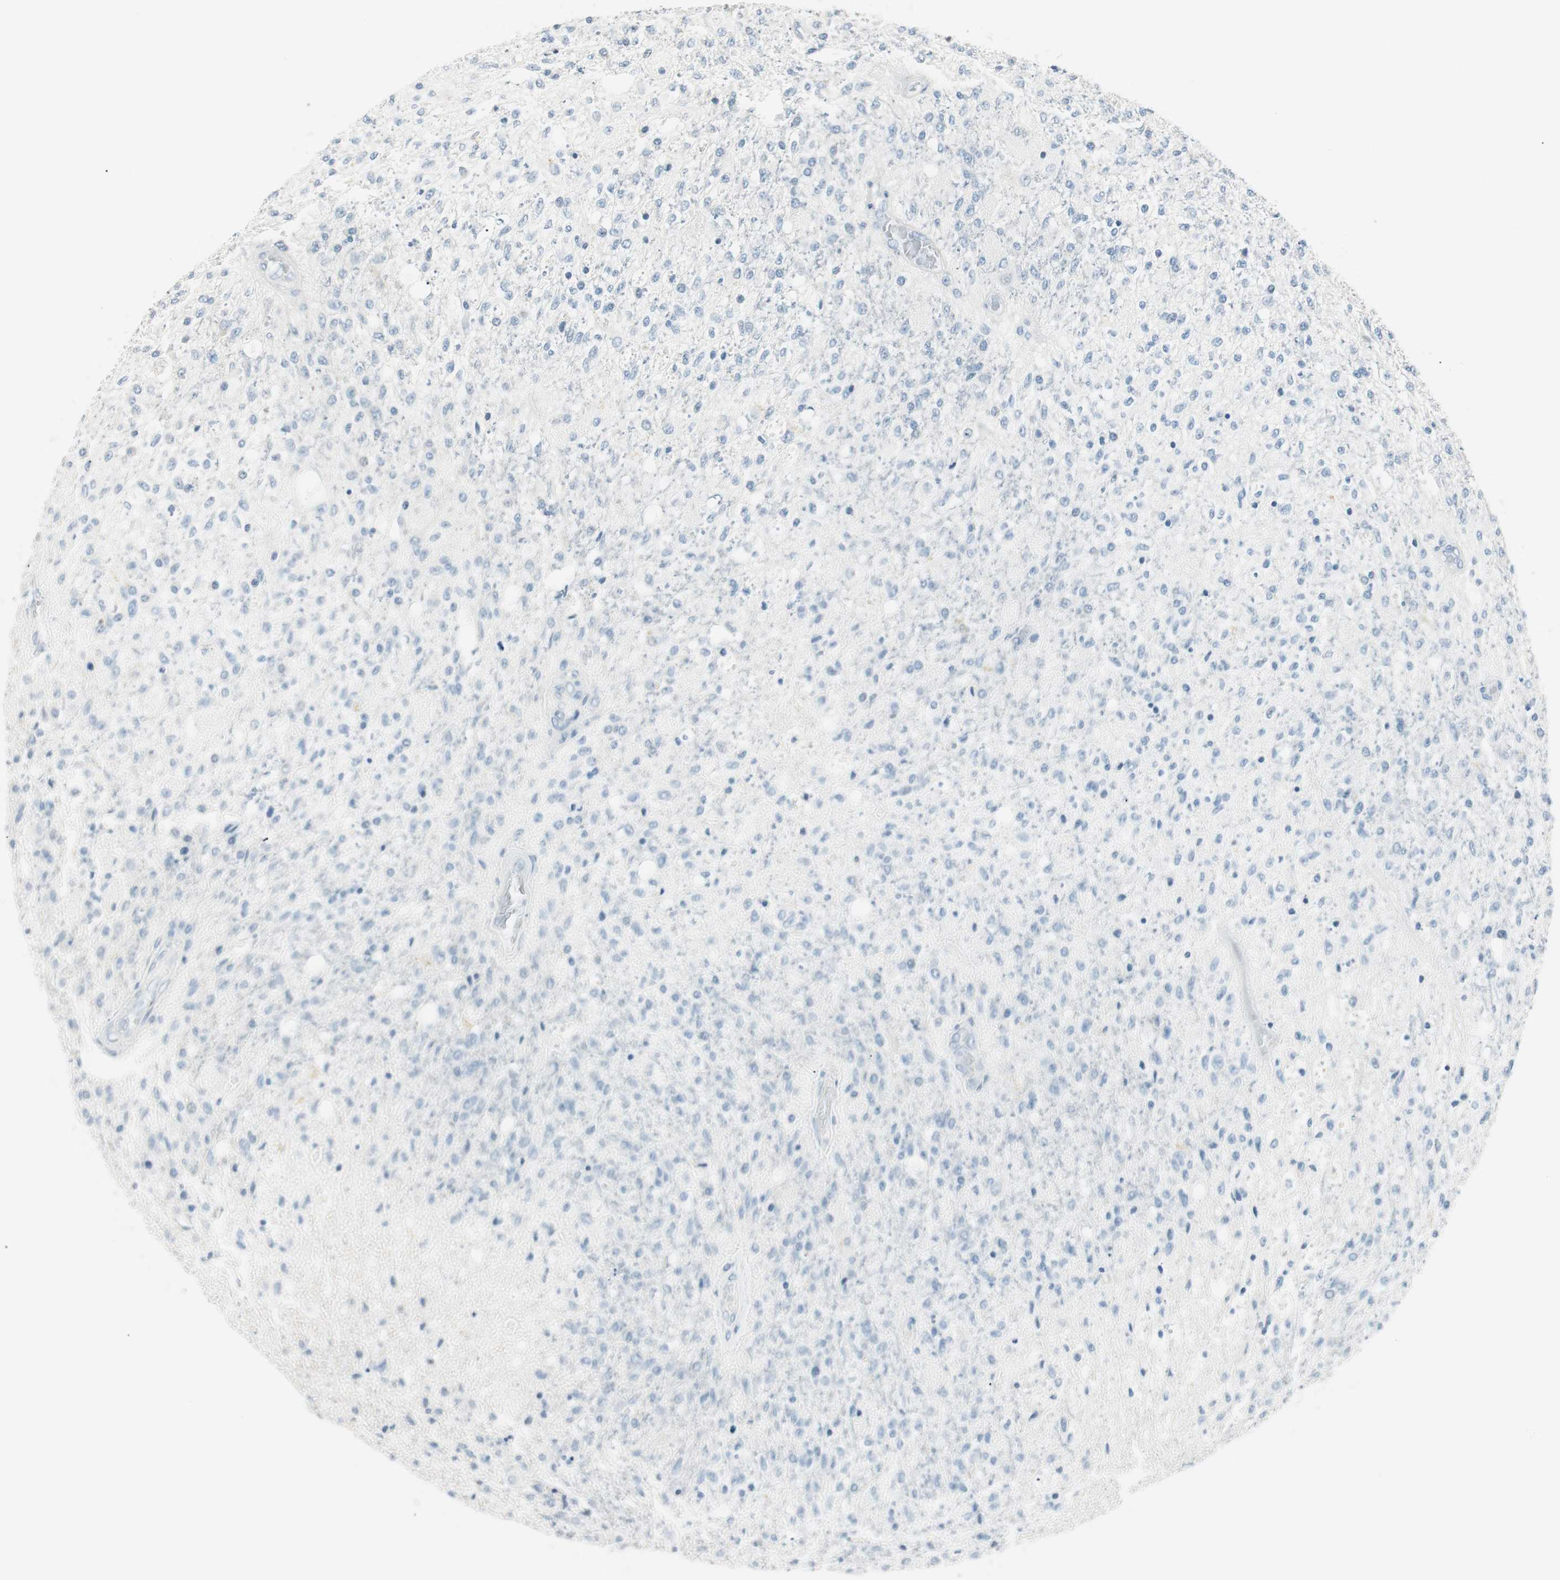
{"staining": {"intensity": "negative", "quantity": "none", "location": "none"}, "tissue": "glioma", "cell_type": "Tumor cells", "image_type": "cancer", "snomed": [{"axis": "morphology", "description": "Normal tissue, NOS"}, {"axis": "morphology", "description": "Glioma, malignant, High grade"}, {"axis": "topography", "description": "Cerebral cortex"}], "caption": "Immunohistochemistry of human glioma reveals no positivity in tumor cells. The staining was performed using DAB to visualize the protein expression in brown, while the nuclei were stained in blue with hematoxylin (Magnification: 20x).", "gene": "HOXB13", "patient": {"sex": "male", "age": 77}}